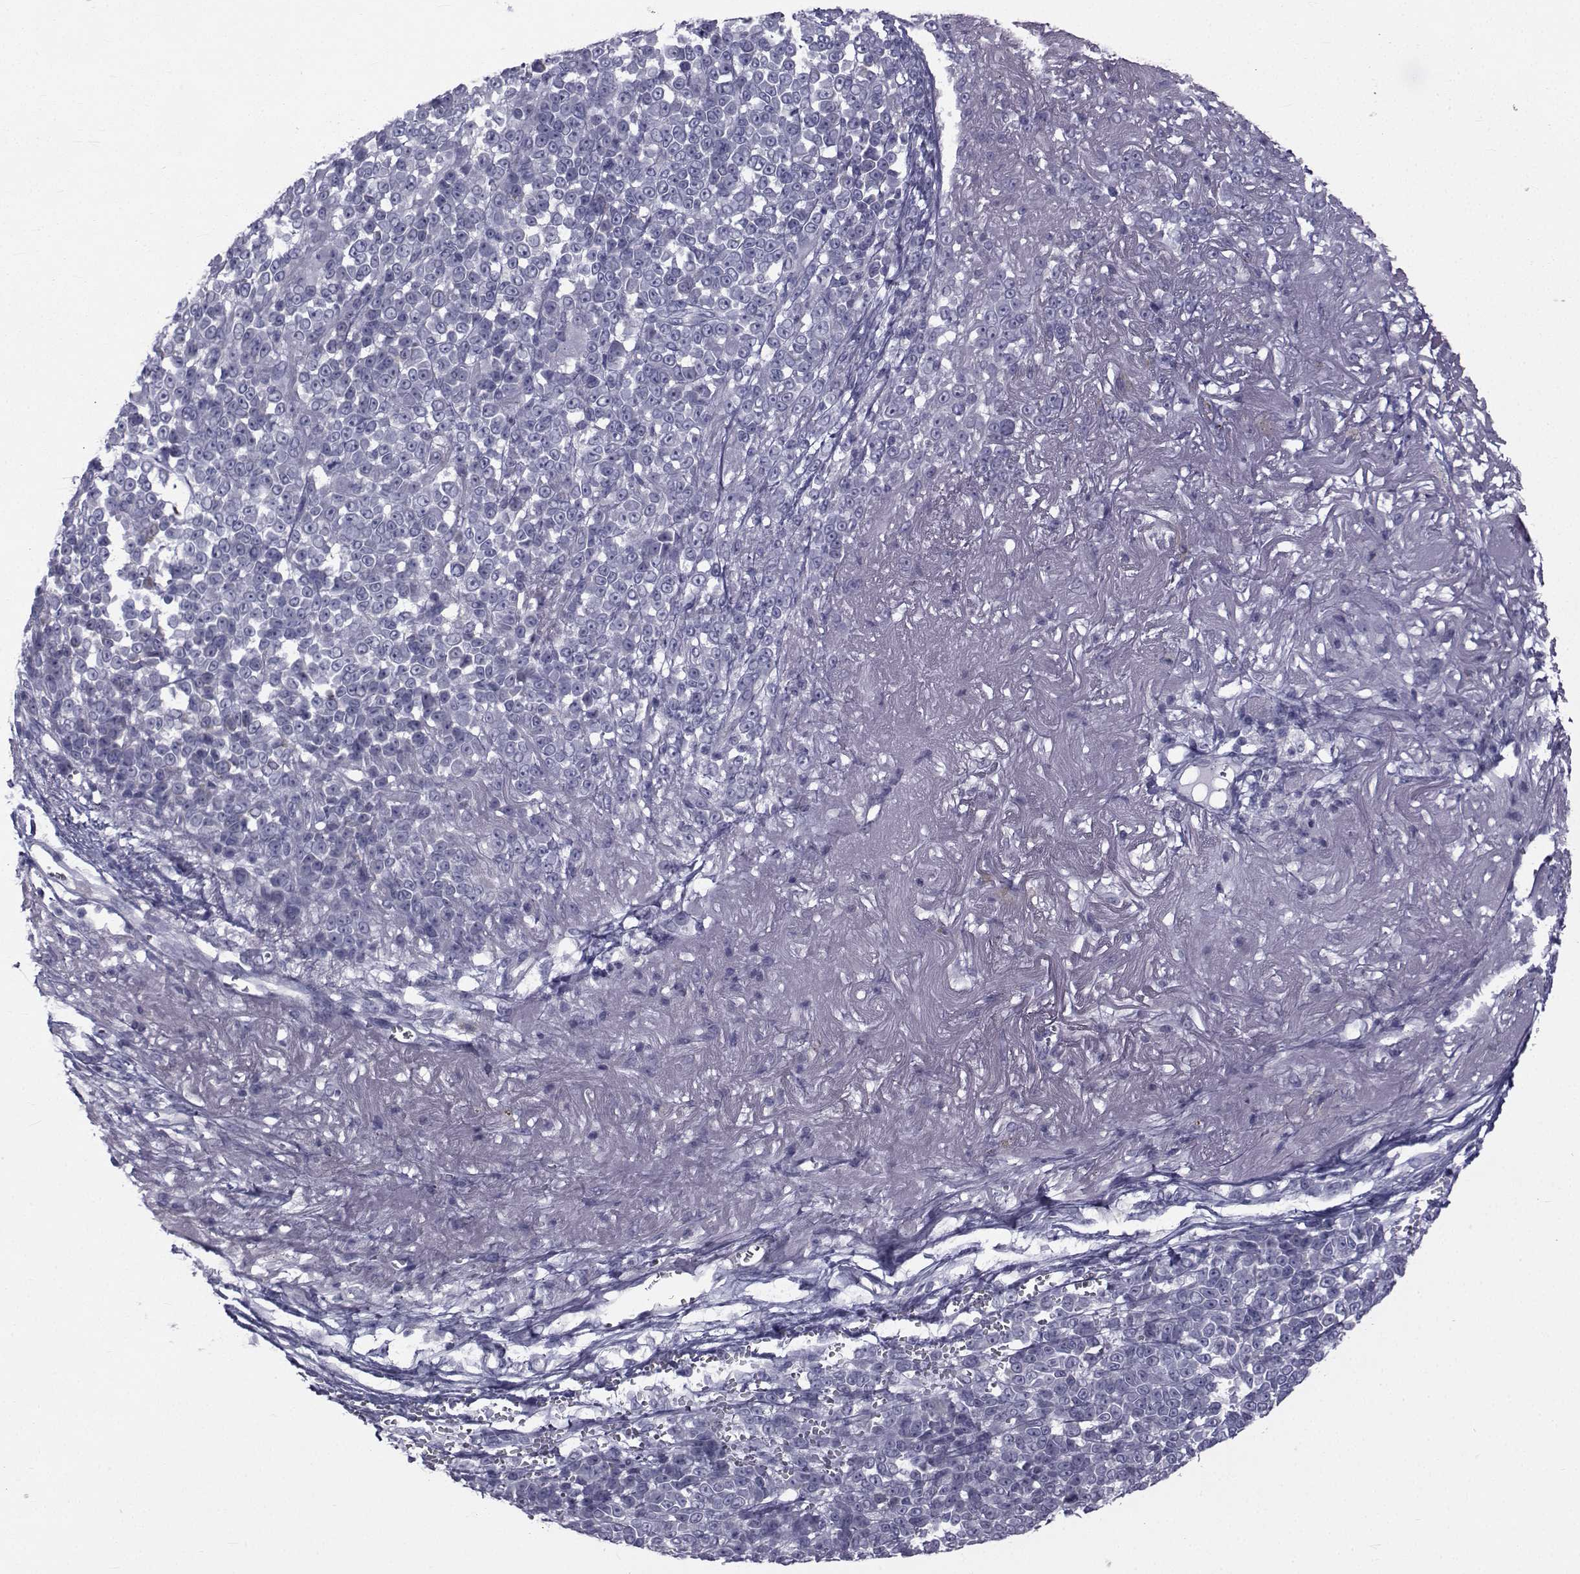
{"staining": {"intensity": "negative", "quantity": "none", "location": "none"}, "tissue": "melanoma", "cell_type": "Tumor cells", "image_type": "cancer", "snomed": [{"axis": "morphology", "description": "Malignant melanoma, NOS"}, {"axis": "topography", "description": "Skin"}], "caption": "Histopathology image shows no significant protein staining in tumor cells of malignant melanoma. Nuclei are stained in blue.", "gene": "FDXR", "patient": {"sex": "female", "age": 95}}